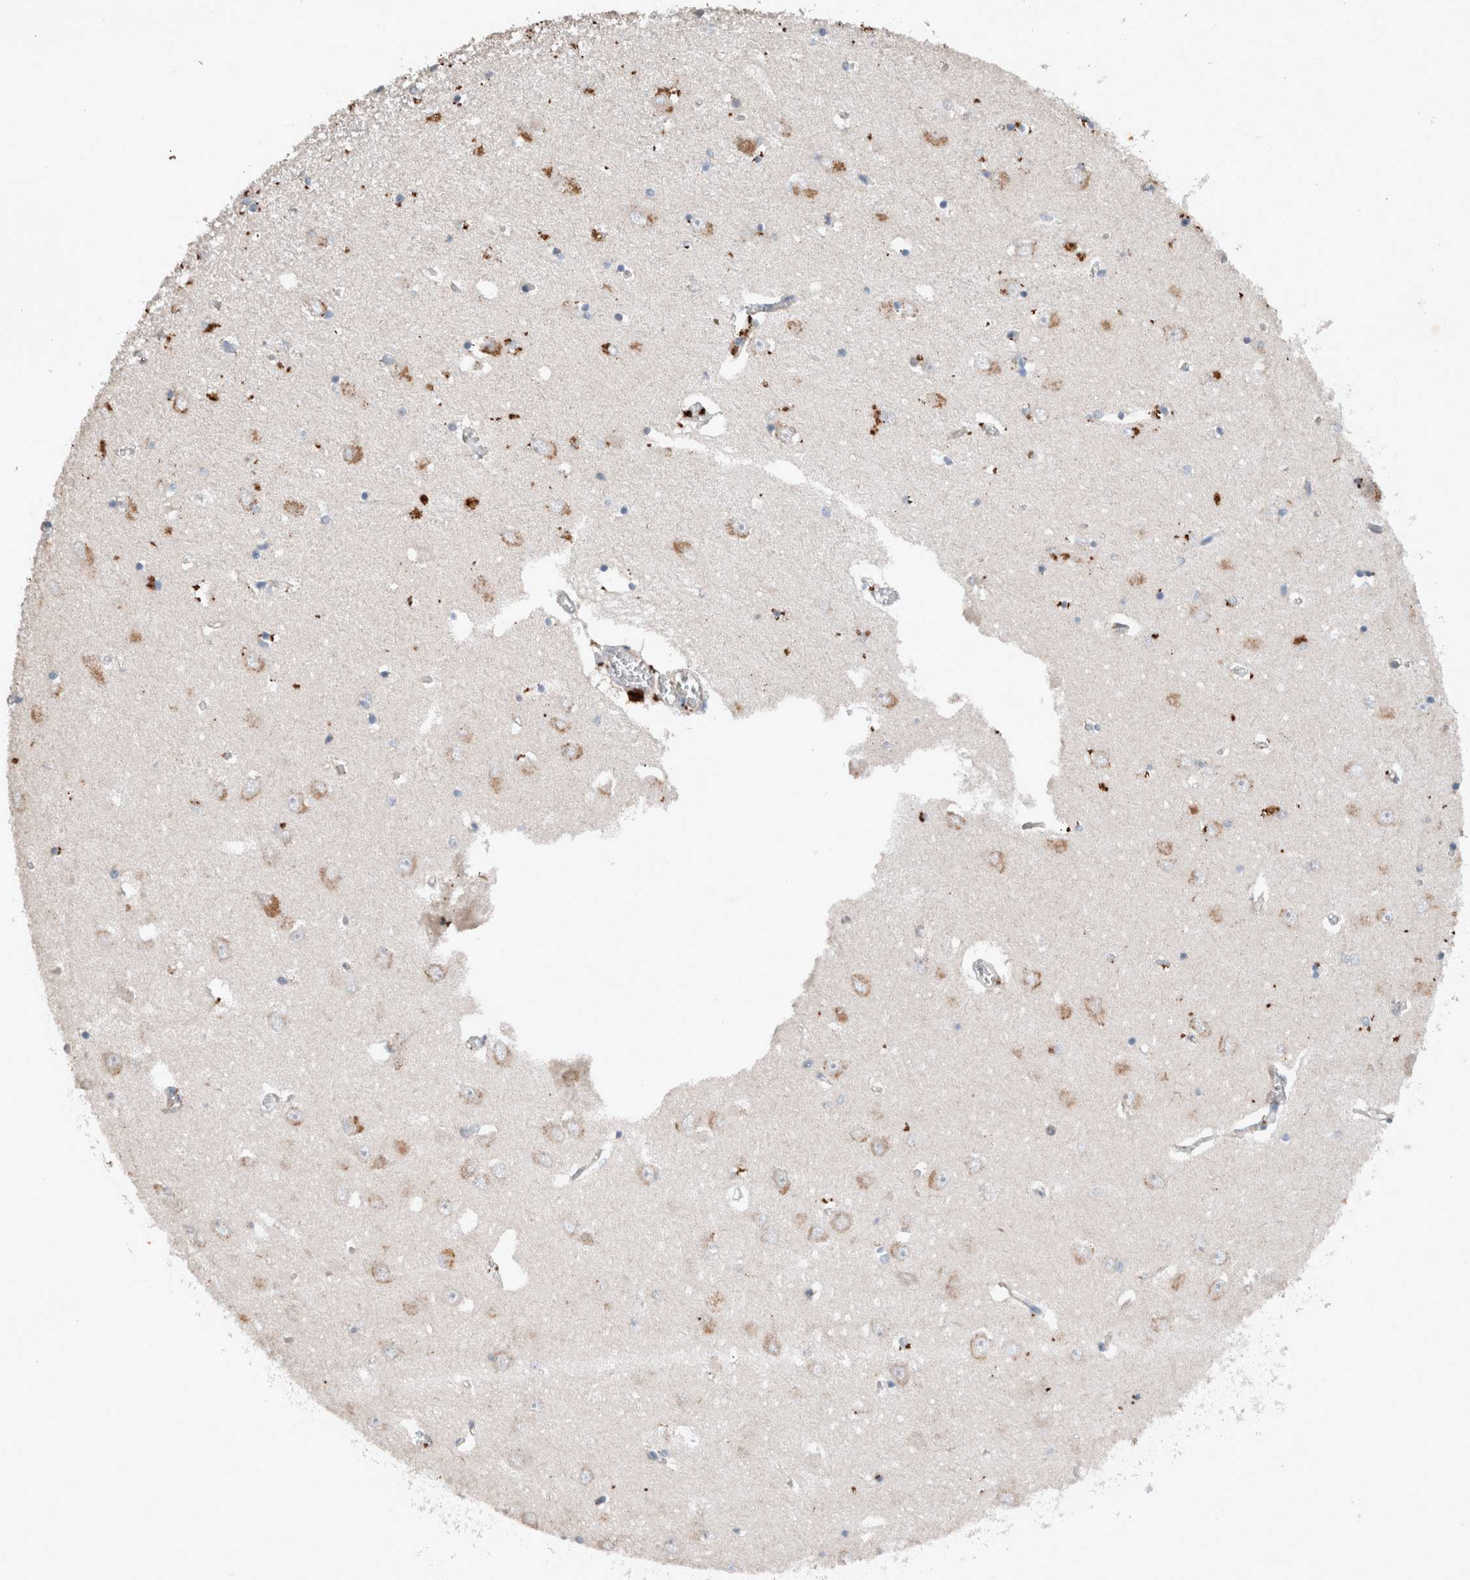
{"staining": {"intensity": "moderate", "quantity": "25%-75%", "location": "cytoplasmic/membranous"}, "tissue": "hippocampus", "cell_type": "Glial cells", "image_type": "normal", "snomed": [{"axis": "morphology", "description": "Normal tissue, NOS"}, {"axis": "topography", "description": "Hippocampus"}], "caption": "This histopathology image exhibits immunohistochemistry staining of unremarkable hippocampus, with medium moderate cytoplasmic/membranous staining in approximately 25%-75% of glial cells.", "gene": "UGCG", "patient": {"sex": "male", "age": 70}}